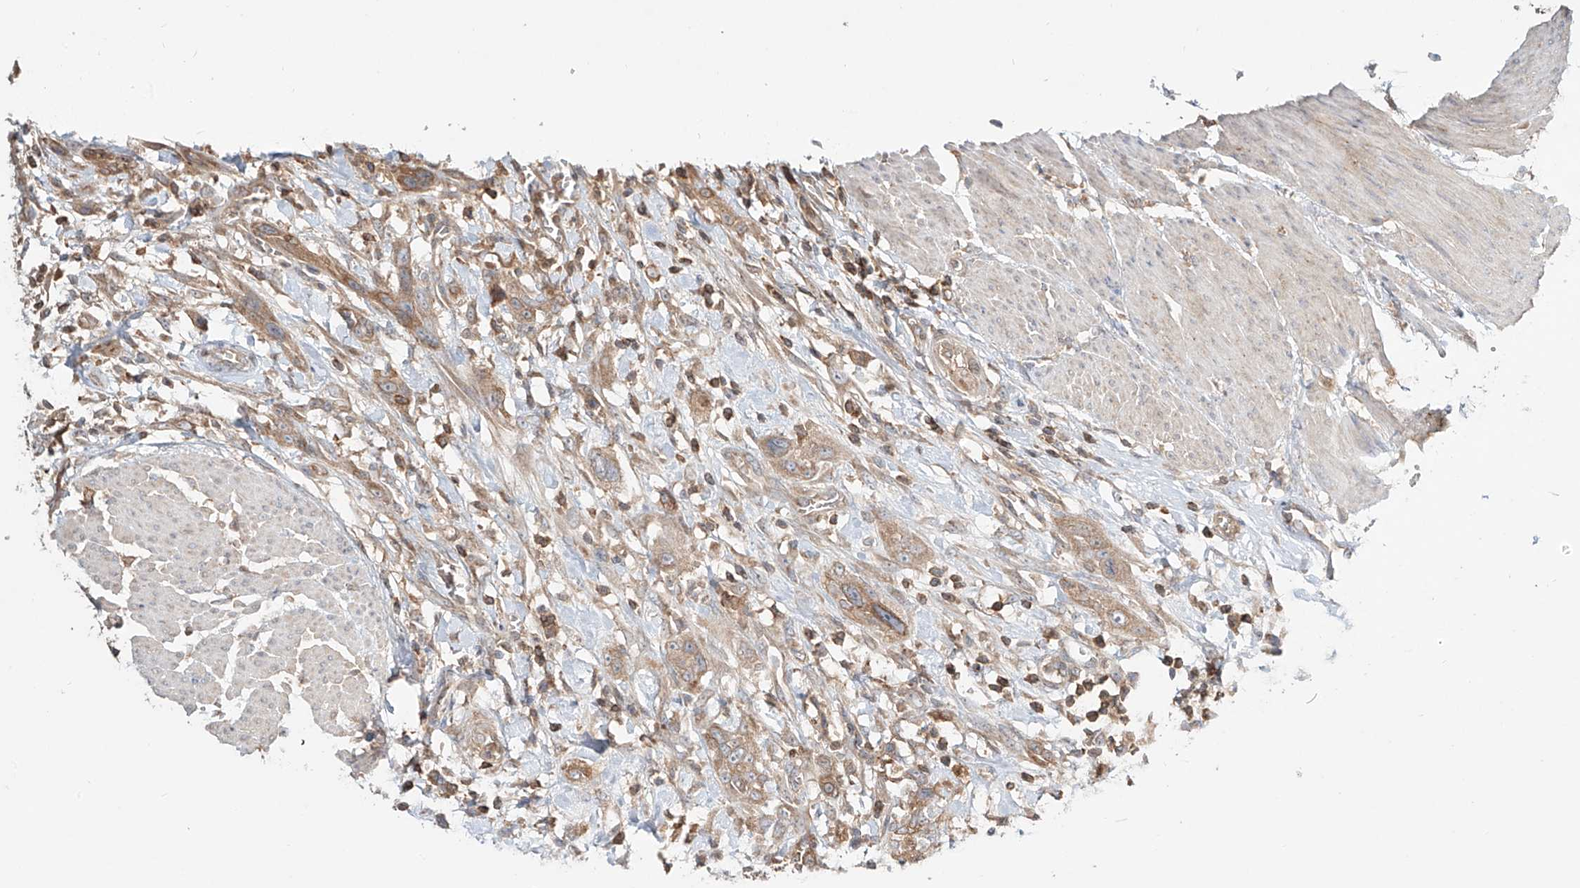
{"staining": {"intensity": "moderate", "quantity": ">75%", "location": "cytoplasmic/membranous"}, "tissue": "urothelial cancer", "cell_type": "Tumor cells", "image_type": "cancer", "snomed": [{"axis": "morphology", "description": "Urothelial carcinoma, High grade"}, {"axis": "topography", "description": "Urinary bladder"}], "caption": "Urothelial cancer stained with a protein marker displays moderate staining in tumor cells.", "gene": "ERO1A", "patient": {"sex": "male", "age": 35}}